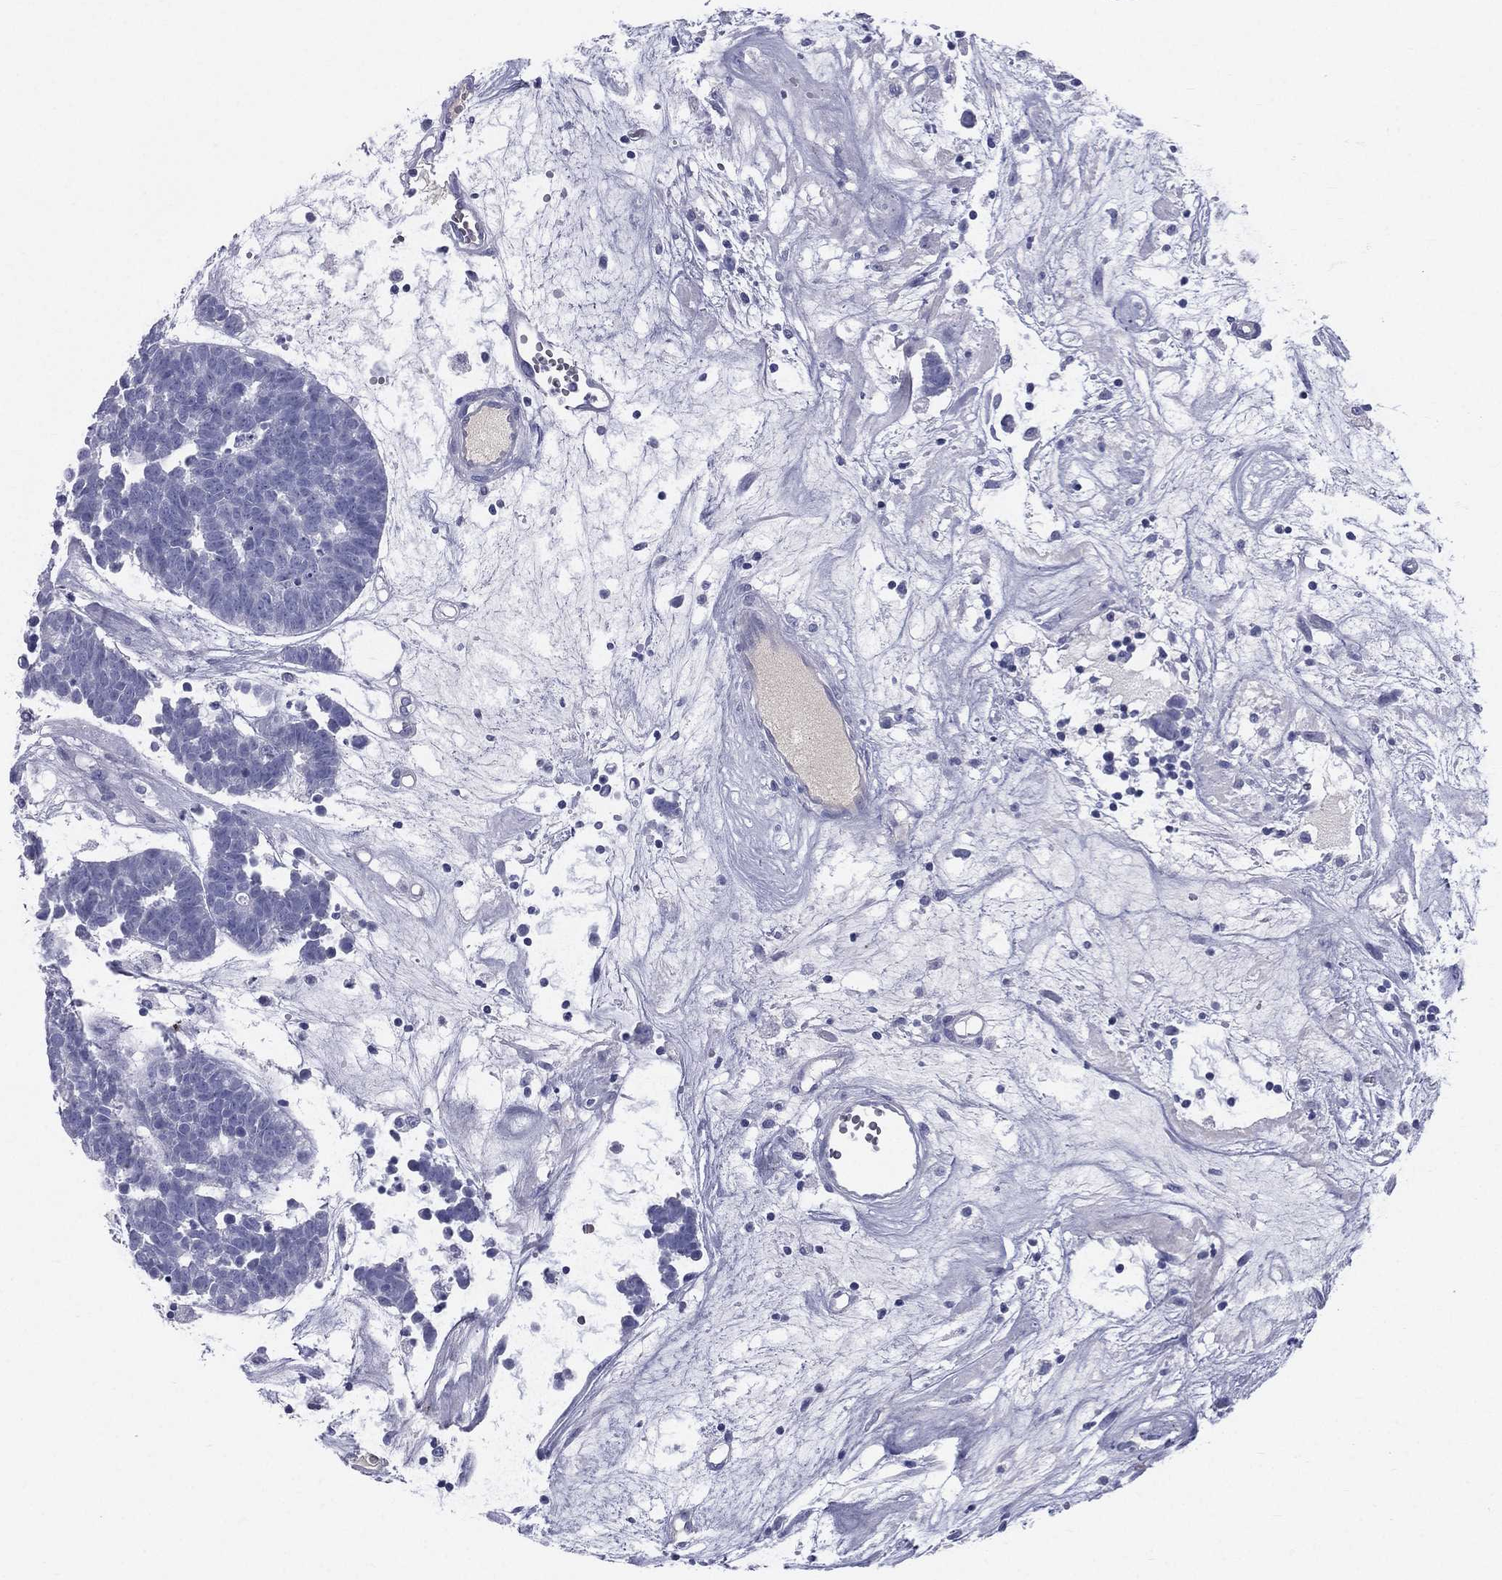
{"staining": {"intensity": "negative", "quantity": "none", "location": "none"}, "tissue": "head and neck cancer", "cell_type": "Tumor cells", "image_type": "cancer", "snomed": [{"axis": "morphology", "description": "Adenocarcinoma, NOS"}, {"axis": "topography", "description": "Head-Neck"}], "caption": "DAB (3,3'-diaminobenzidine) immunohistochemical staining of adenocarcinoma (head and neck) displays no significant positivity in tumor cells. (DAB immunohistochemistry (IHC) visualized using brightfield microscopy, high magnification).", "gene": "HP", "patient": {"sex": "female", "age": 81}}